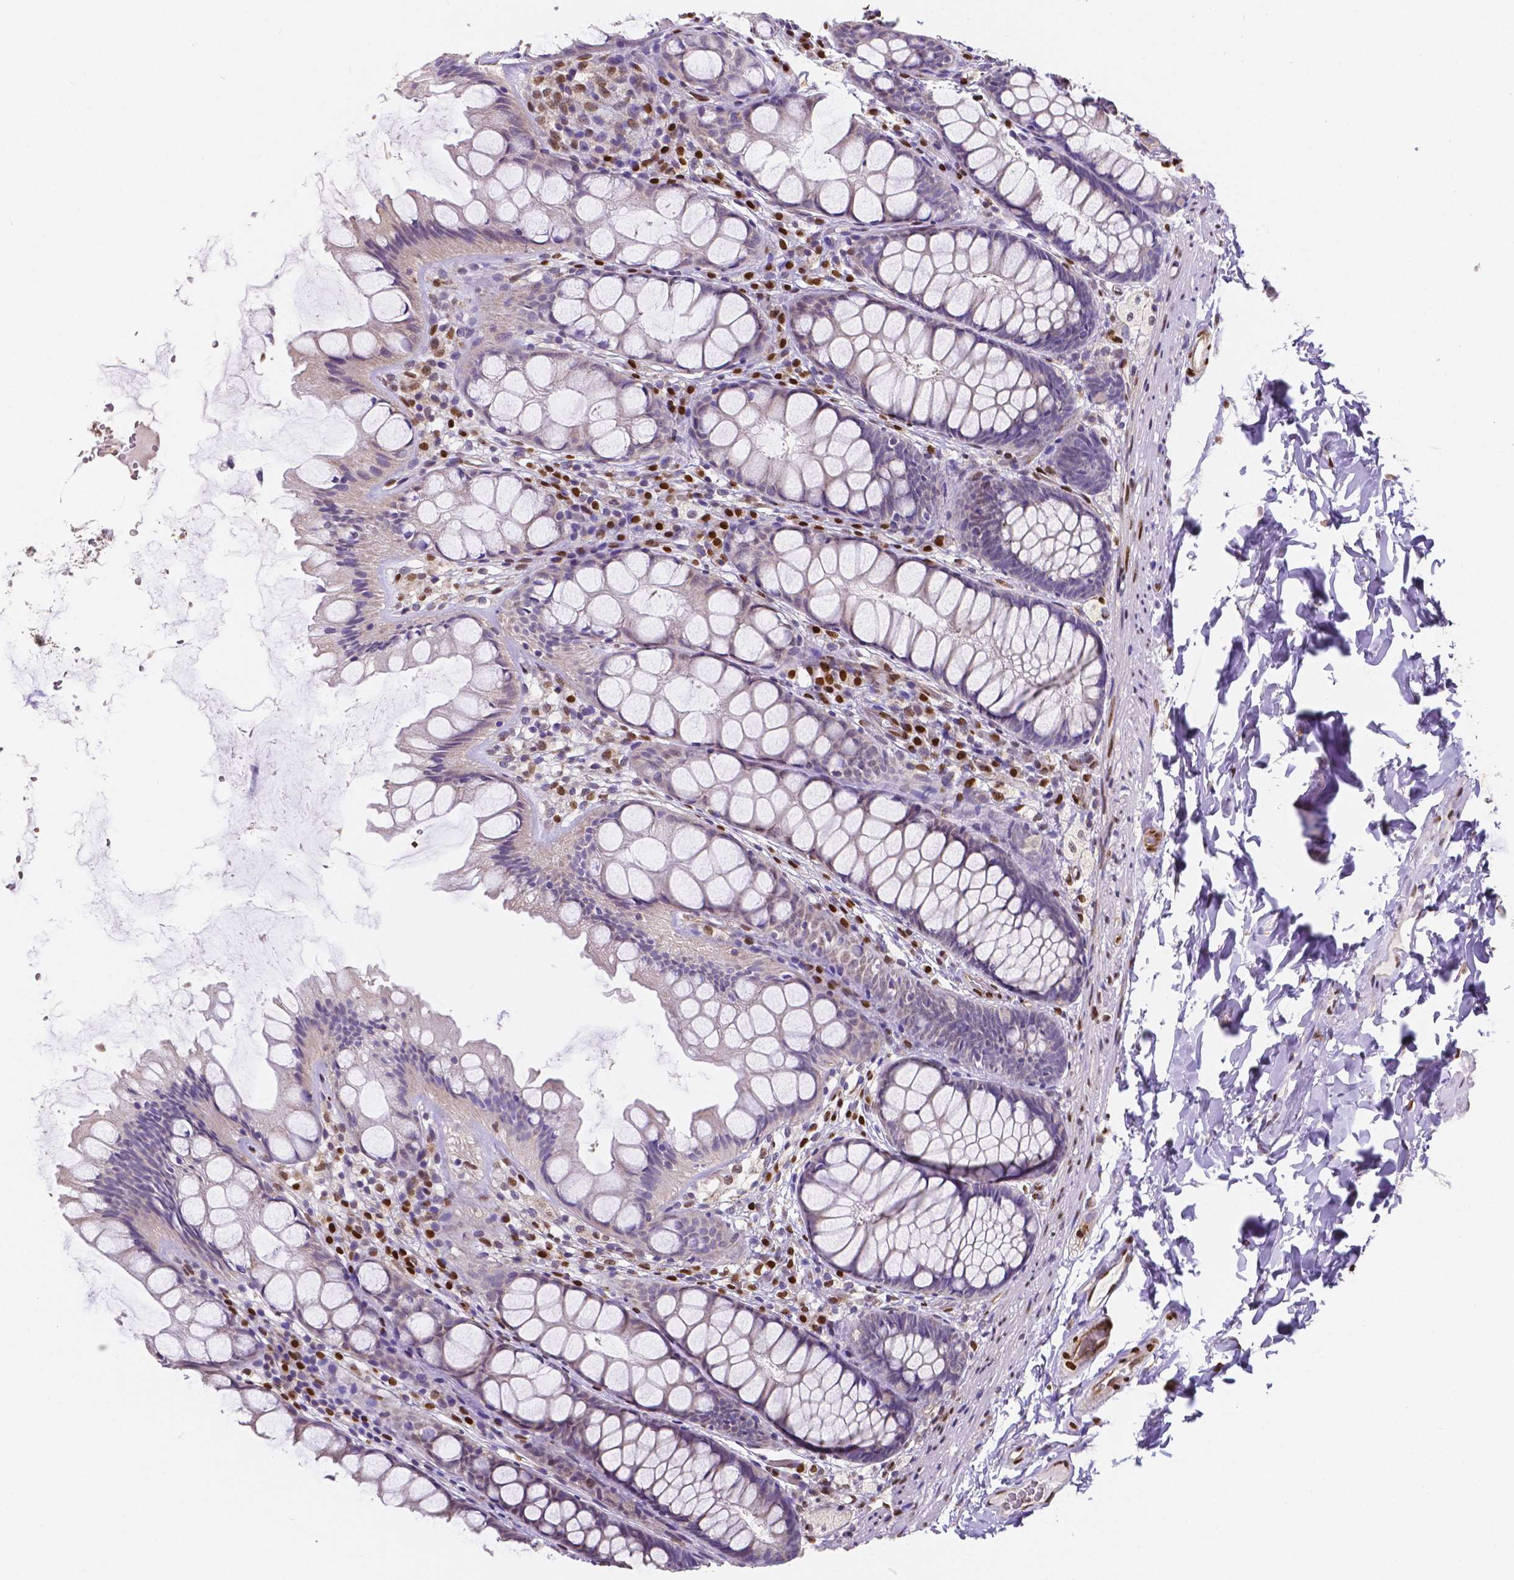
{"staining": {"intensity": "moderate", "quantity": "25%-75%", "location": "nuclear"}, "tissue": "colon", "cell_type": "Endothelial cells", "image_type": "normal", "snomed": [{"axis": "morphology", "description": "Normal tissue, NOS"}, {"axis": "topography", "description": "Colon"}], "caption": "Benign colon demonstrates moderate nuclear positivity in approximately 25%-75% of endothelial cells.", "gene": "MEF2C", "patient": {"sex": "male", "age": 47}}